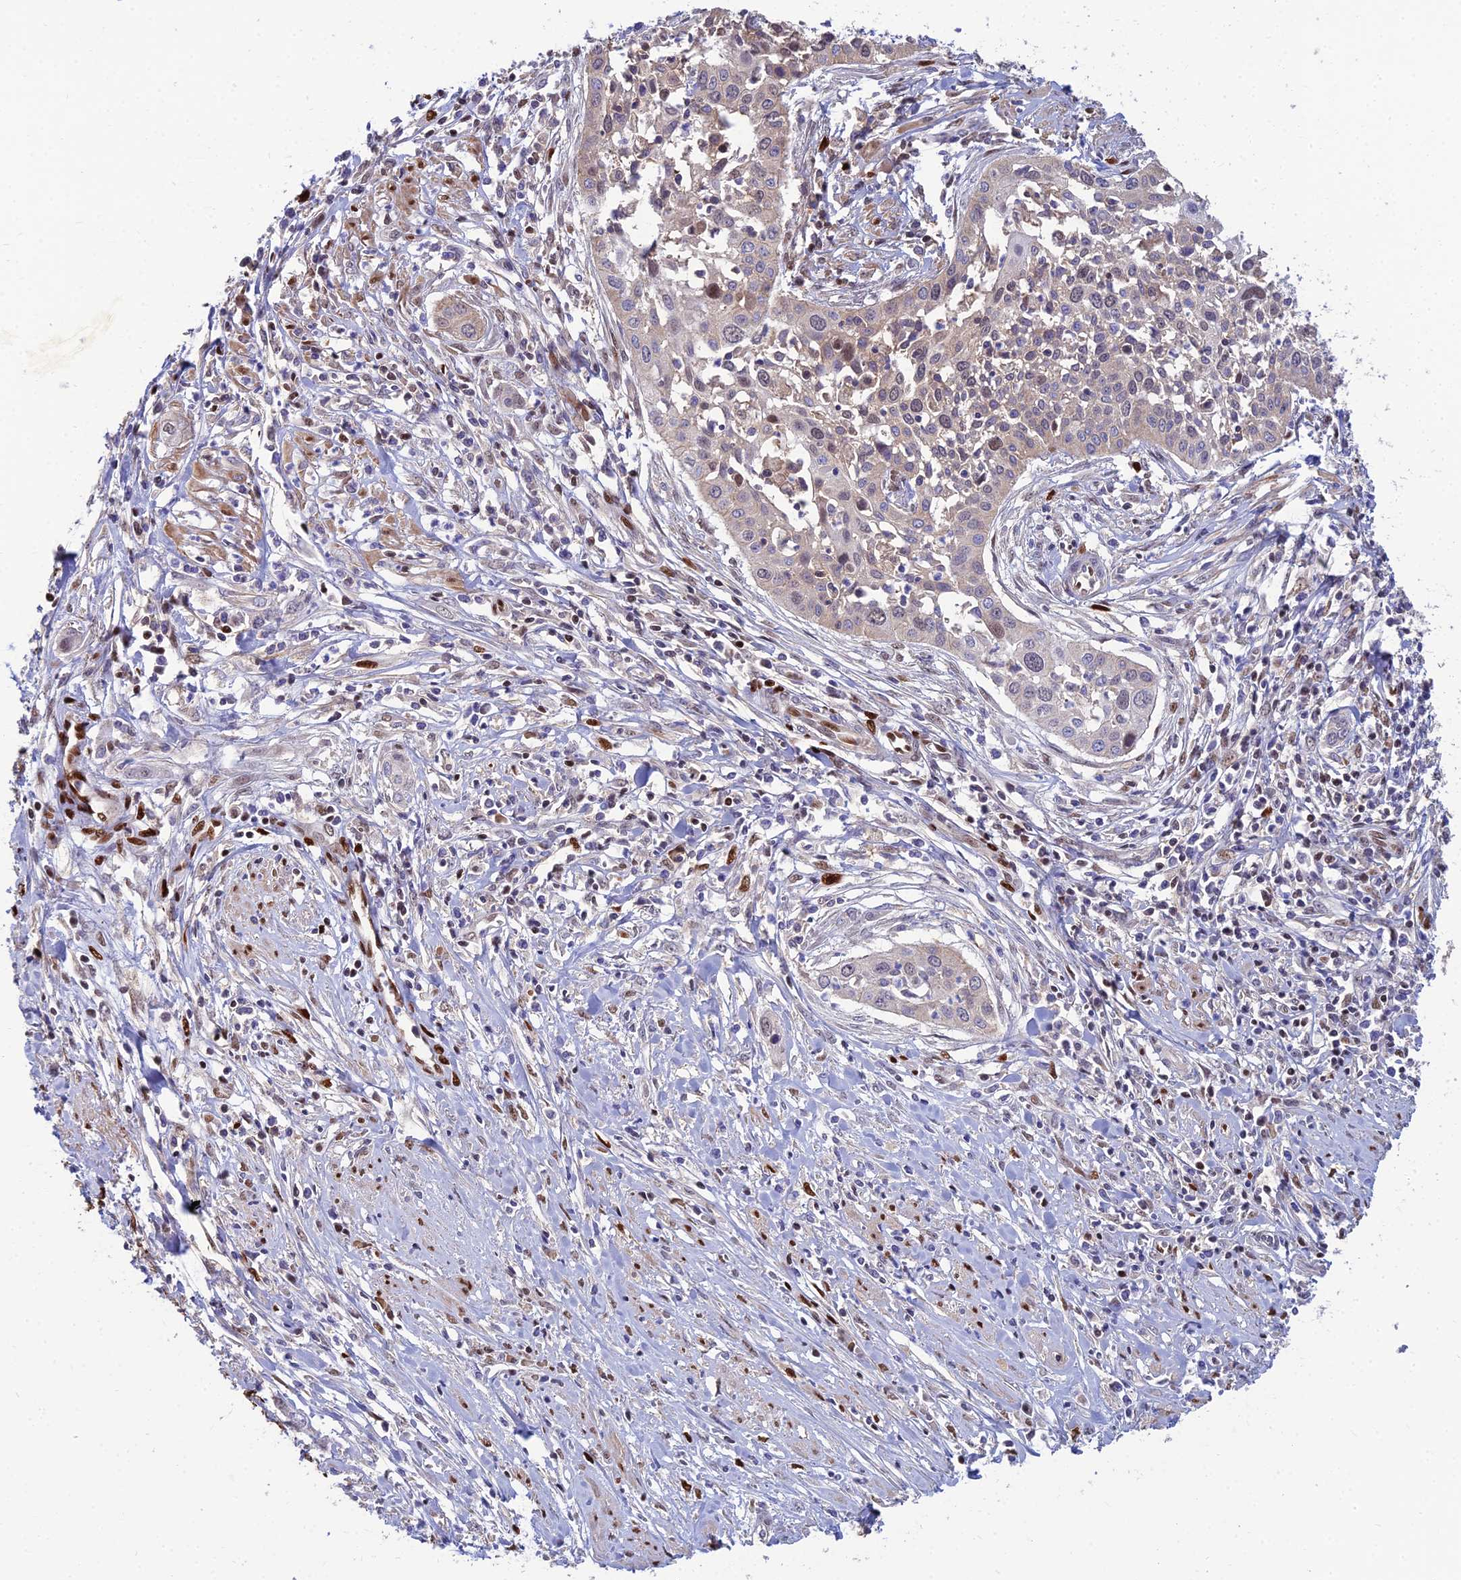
{"staining": {"intensity": "weak", "quantity": "<25%", "location": "cytoplasmic/membranous,nuclear"}, "tissue": "cervical cancer", "cell_type": "Tumor cells", "image_type": "cancer", "snomed": [{"axis": "morphology", "description": "Squamous cell carcinoma, NOS"}, {"axis": "topography", "description": "Cervix"}], "caption": "High magnification brightfield microscopy of squamous cell carcinoma (cervical) stained with DAB (brown) and counterstained with hematoxylin (blue): tumor cells show no significant positivity.", "gene": "DNPEP", "patient": {"sex": "female", "age": 34}}